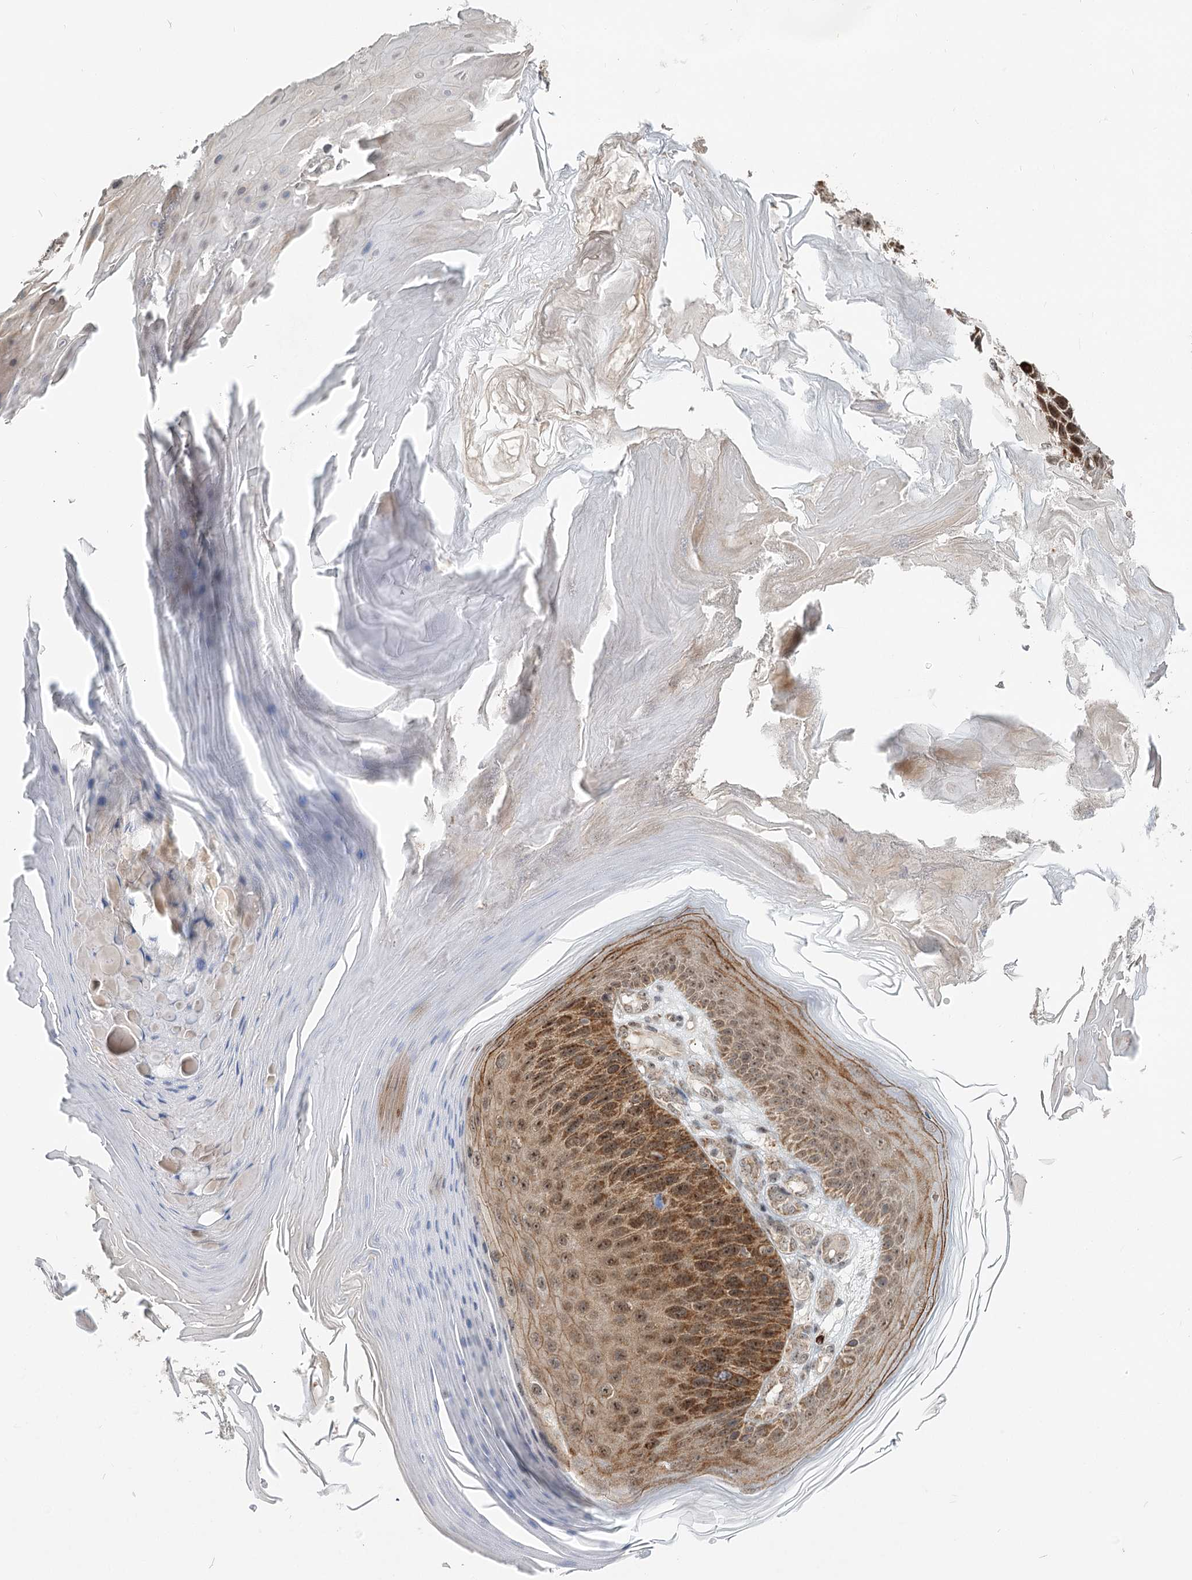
{"staining": {"intensity": "moderate", "quantity": ">75%", "location": "cytoplasmic/membranous,nuclear"}, "tissue": "skin cancer", "cell_type": "Tumor cells", "image_type": "cancer", "snomed": [{"axis": "morphology", "description": "Squamous cell carcinoma, NOS"}, {"axis": "topography", "description": "Skin"}], "caption": "Immunohistochemical staining of human skin squamous cell carcinoma shows moderate cytoplasmic/membranous and nuclear protein positivity in about >75% of tumor cells.", "gene": "RTN4IP1", "patient": {"sex": "female", "age": 88}}